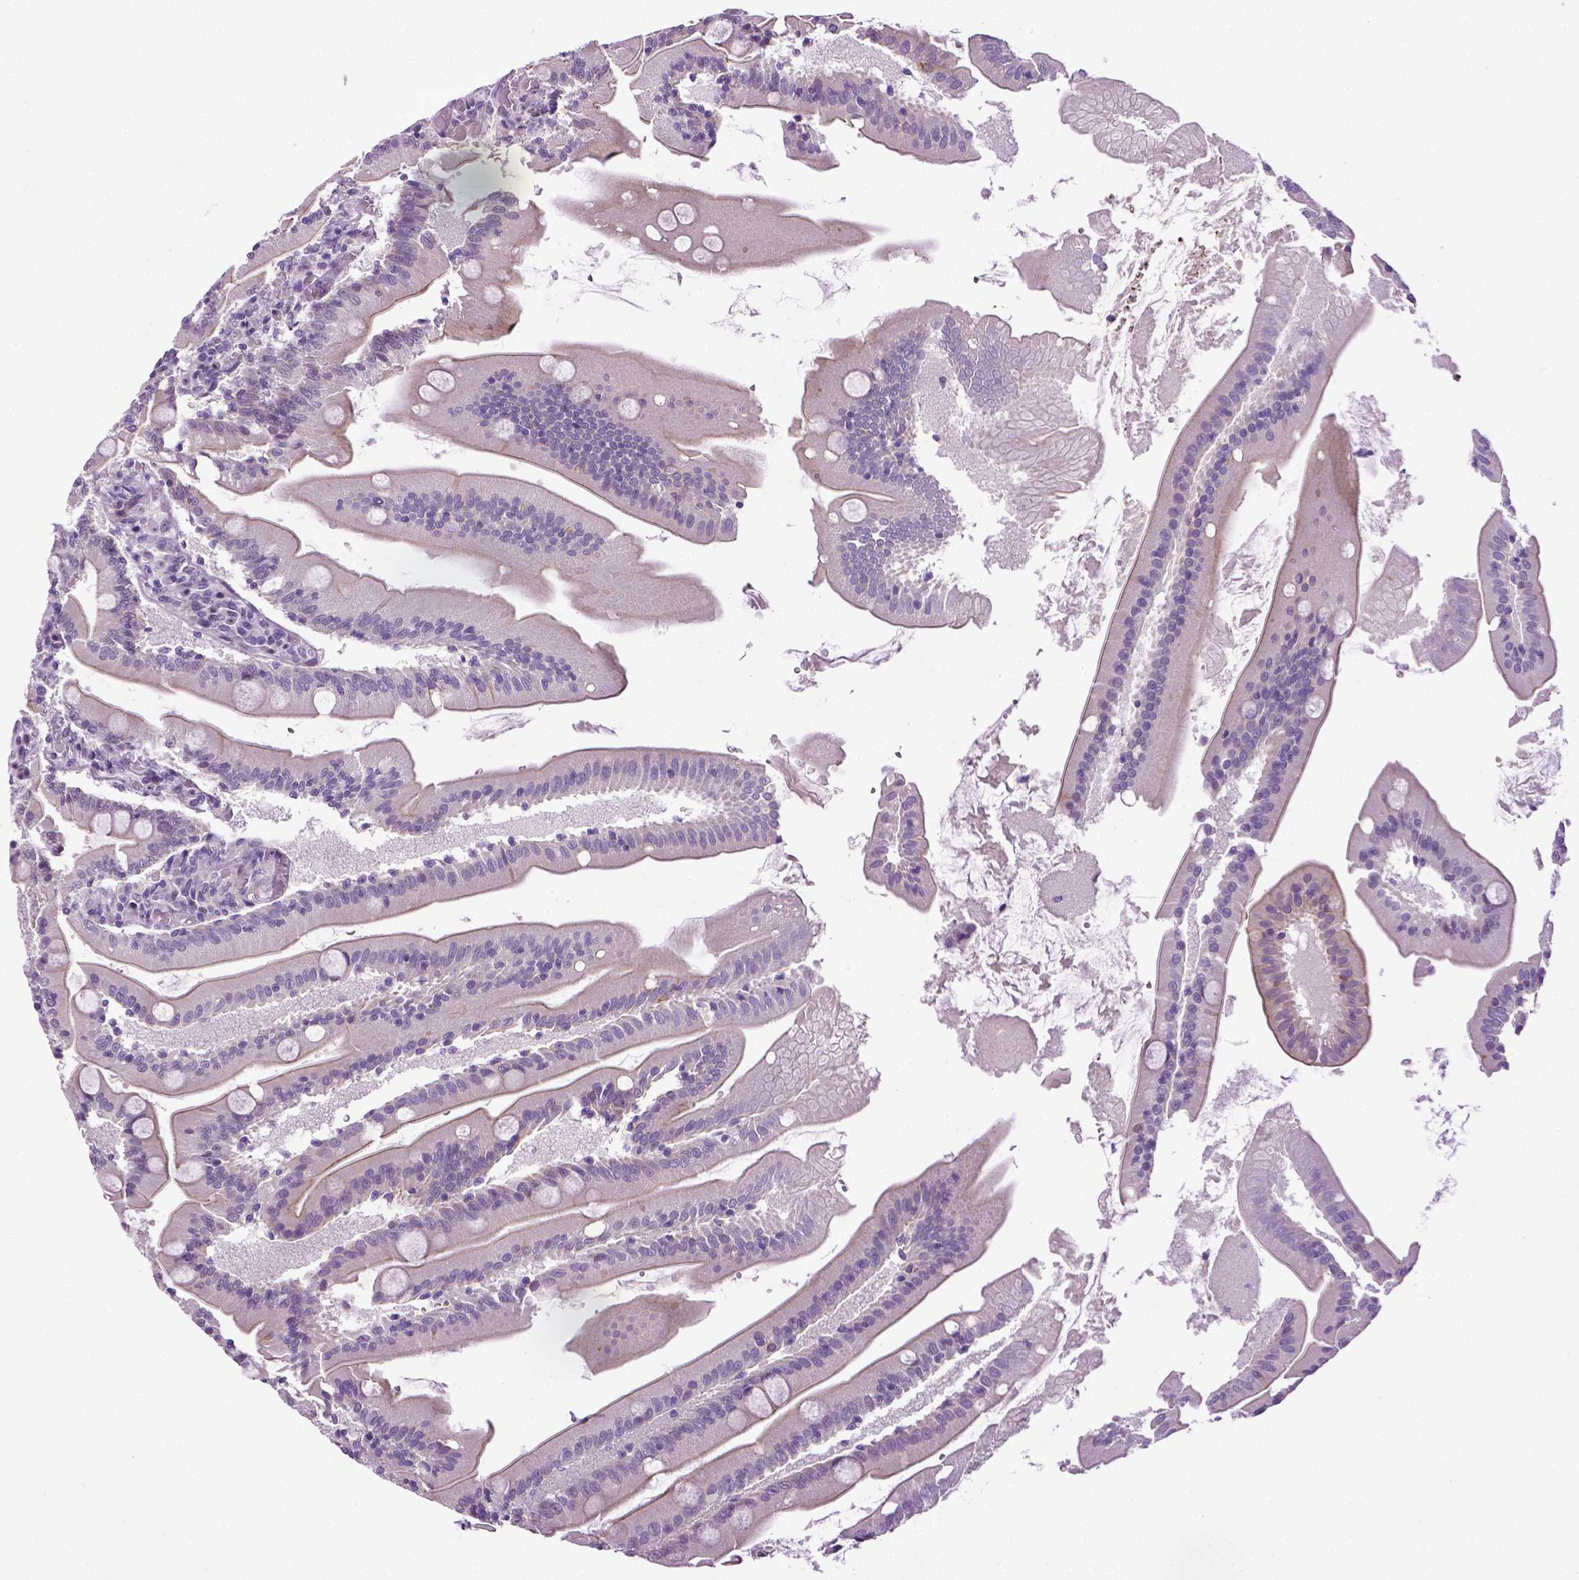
{"staining": {"intensity": "moderate", "quantity": "25%-75%", "location": "cytoplasmic/membranous"}, "tissue": "small intestine", "cell_type": "Glandular cells", "image_type": "normal", "snomed": [{"axis": "morphology", "description": "Normal tissue, NOS"}, {"axis": "topography", "description": "Small intestine"}], "caption": "Moderate cytoplasmic/membranous expression for a protein is identified in about 25%-75% of glandular cells of benign small intestine using immunohistochemistry.", "gene": "PTGER3", "patient": {"sex": "male", "age": 37}}